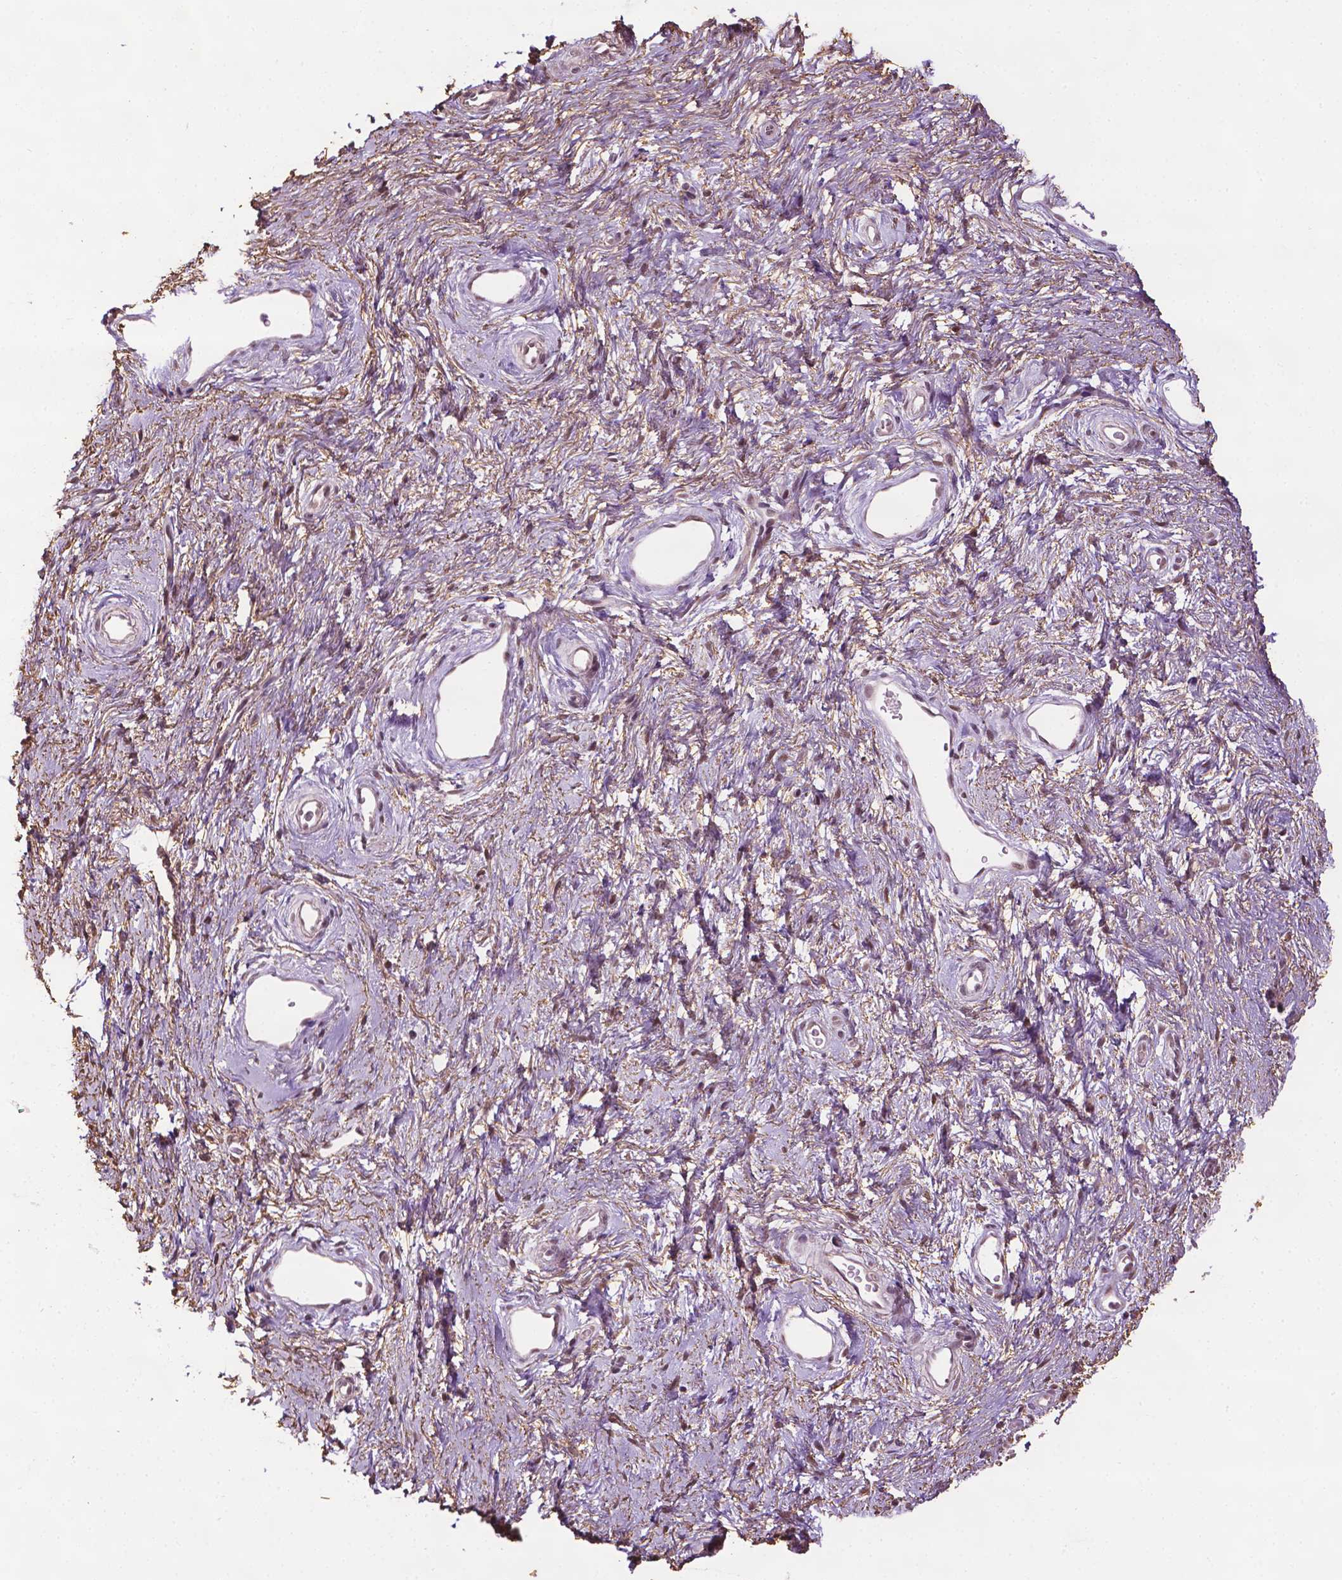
{"staining": {"intensity": "moderate", "quantity": ">75%", "location": "nuclear"}, "tissue": "skin", "cell_type": "Epidermal cells", "image_type": "normal", "snomed": [{"axis": "morphology", "description": "Normal tissue, NOS"}, {"axis": "topography", "description": "Anal"}], "caption": "Protein staining of benign skin demonstrates moderate nuclear staining in about >75% of epidermal cells.", "gene": "UBQLN4", "patient": {"sex": "female", "age": 46}}